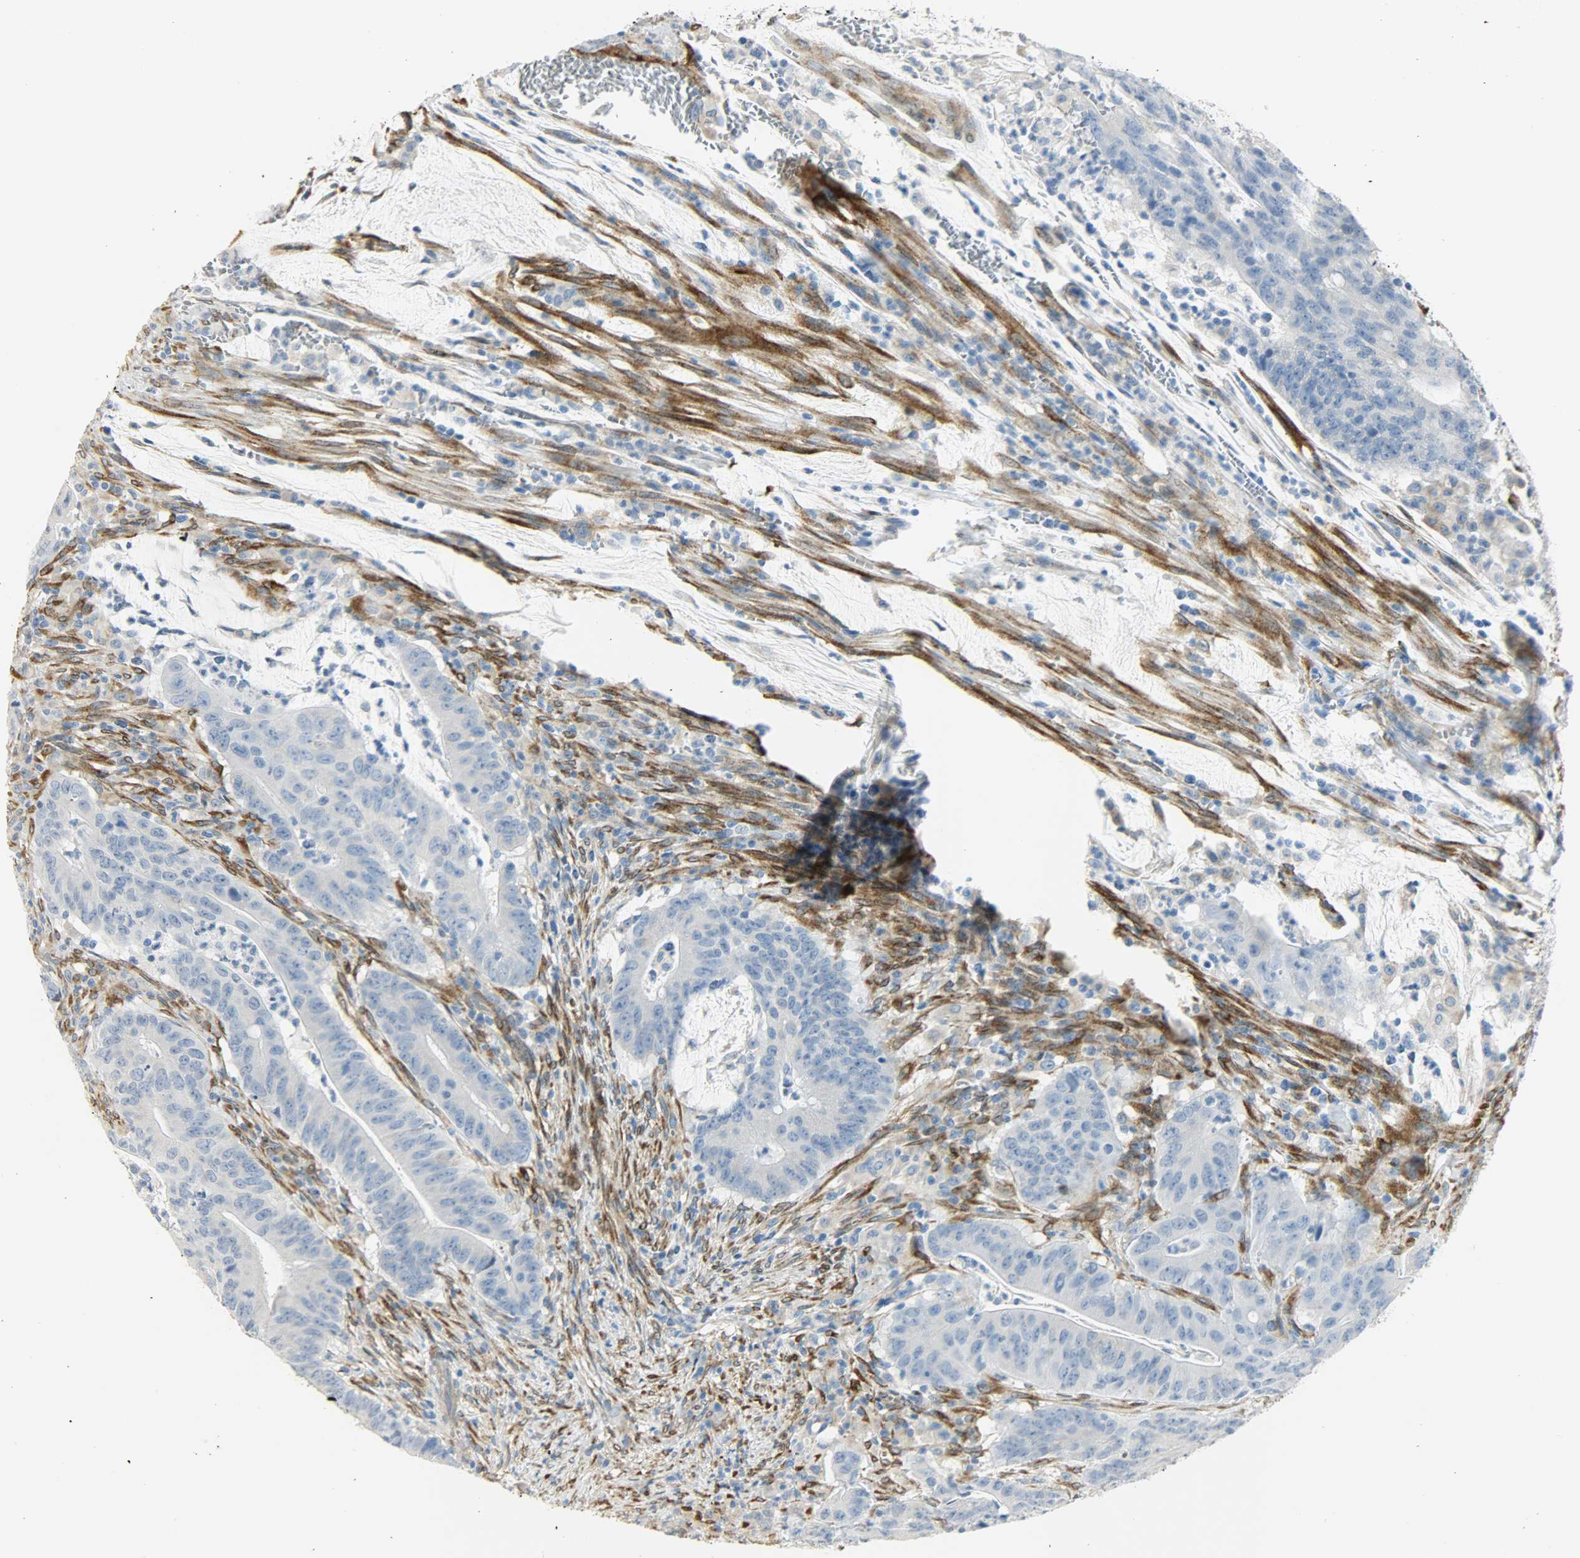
{"staining": {"intensity": "negative", "quantity": "none", "location": "none"}, "tissue": "colorectal cancer", "cell_type": "Tumor cells", "image_type": "cancer", "snomed": [{"axis": "morphology", "description": "Adenocarcinoma, NOS"}, {"axis": "topography", "description": "Colon"}], "caption": "DAB immunohistochemical staining of adenocarcinoma (colorectal) demonstrates no significant expression in tumor cells. The staining is performed using DAB brown chromogen with nuclei counter-stained in using hematoxylin.", "gene": "PKD2", "patient": {"sex": "male", "age": 45}}